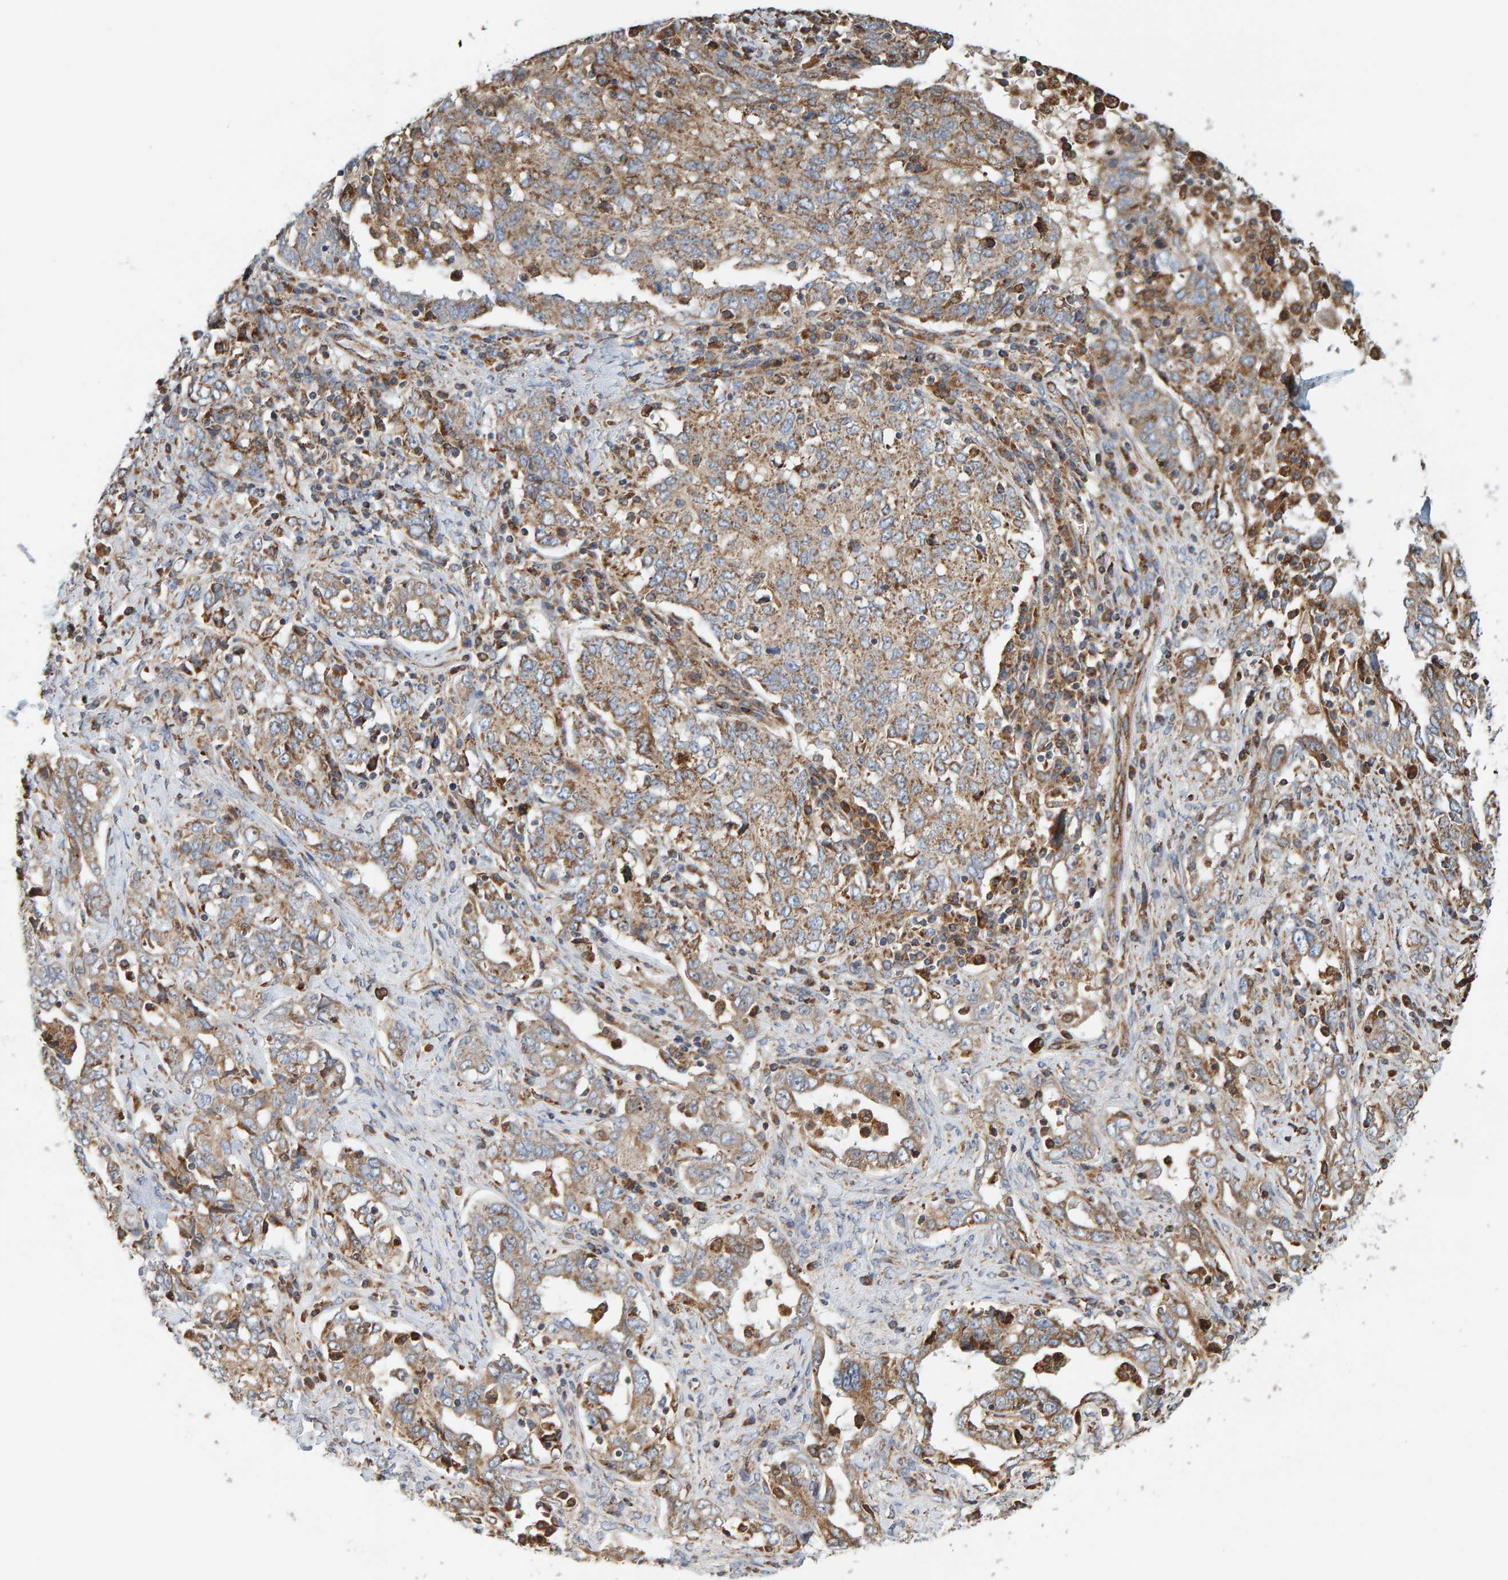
{"staining": {"intensity": "moderate", "quantity": ">75%", "location": "cytoplasmic/membranous"}, "tissue": "ovarian cancer", "cell_type": "Tumor cells", "image_type": "cancer", "snomed": [{"axis": "morphology", "description": "Carcinoma, endometroid"}, {"axis": "topography", "description": "Ovary"}], "caption": "Immunohistochemistry (IHC) (DAB (3,3'-diaminobenzidine)) staining of endometroid carcinoma (ovarian) displays moderate cytoplasmic/membranous protein positivity in about >75% of tumor cells.", "gene": "MRPL45", "patient": {"sex": "female", "age": 62}}